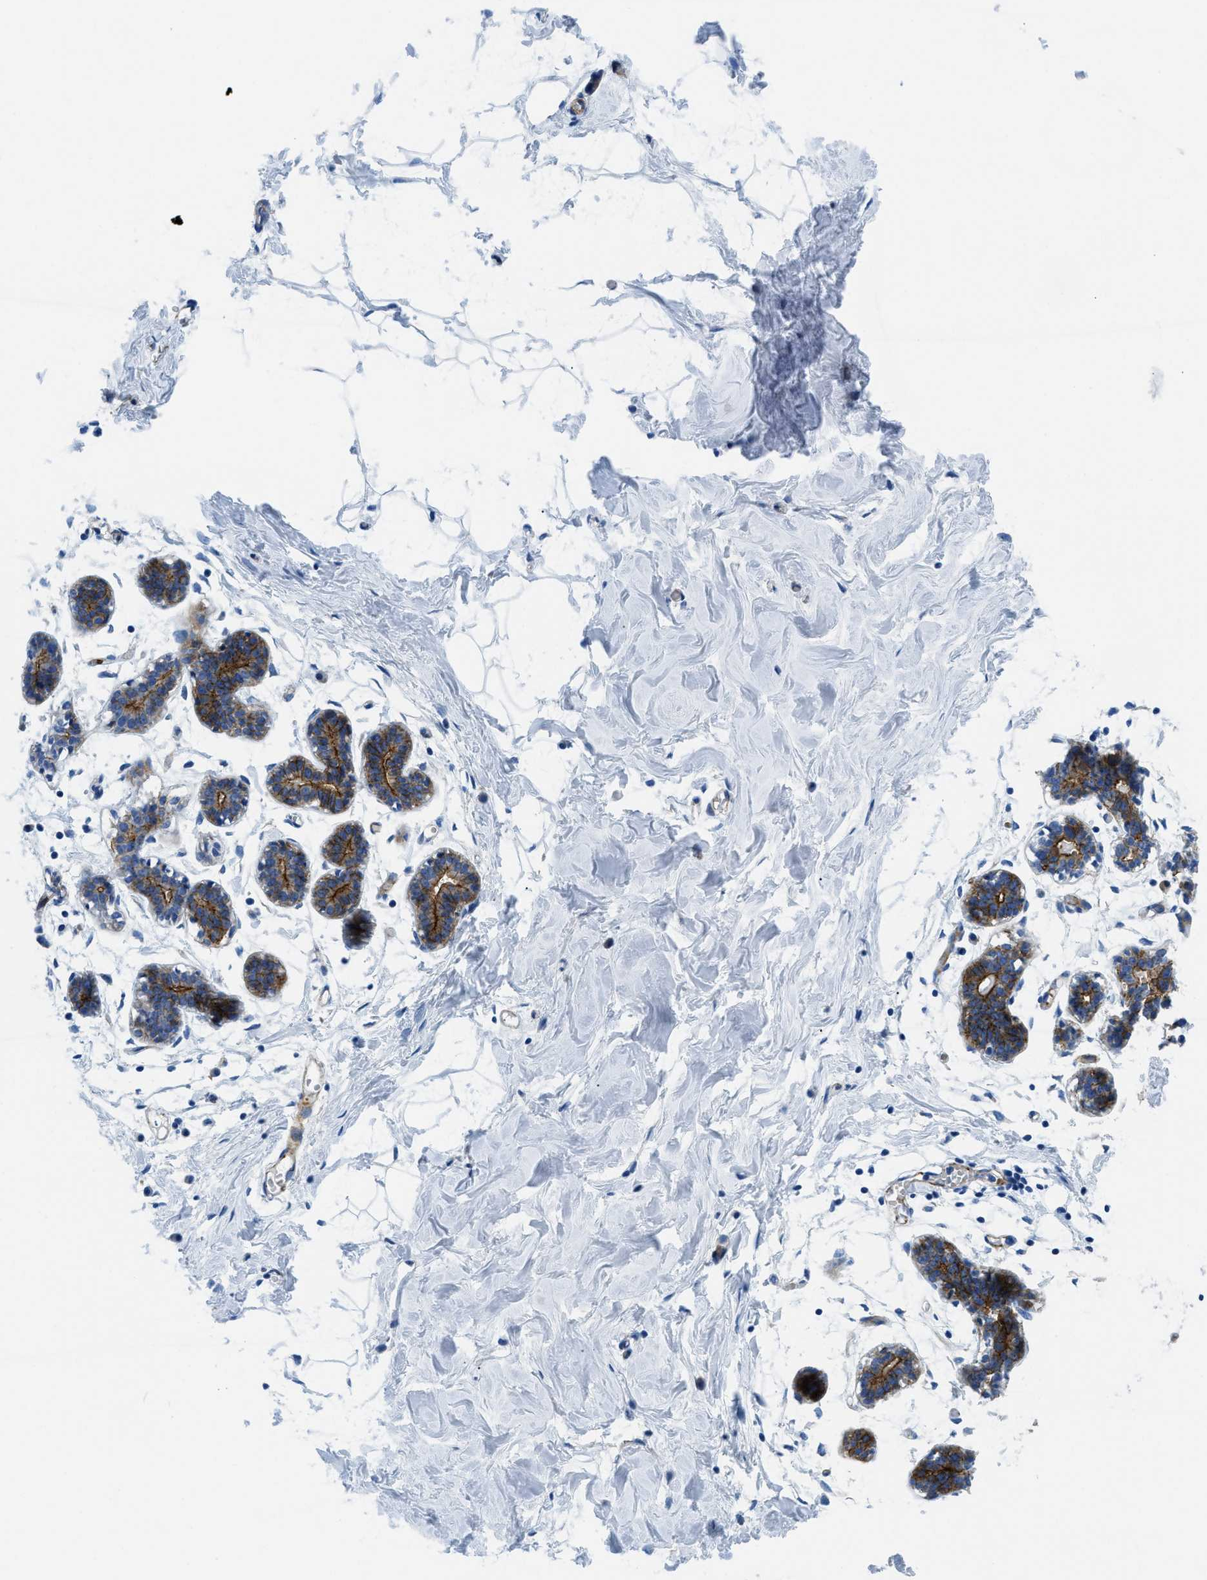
{"staining": {"intensity": "negative", "quantity": "none", "location": "none"}, "tissue": "breast", "cell_type": "Adipocytes", "image_type": "normal", "snomed": [{"axis": "morphology", "description": "Normal tissue, NOS"}, {"axis": "topography", "description": "Breast"}], "caption": "Immunohistochemistry (IHC) of normal human breast shows no expression in adipocytes.", "gene": "CUTA", "patient": {"sex": "female", "age": 27}}